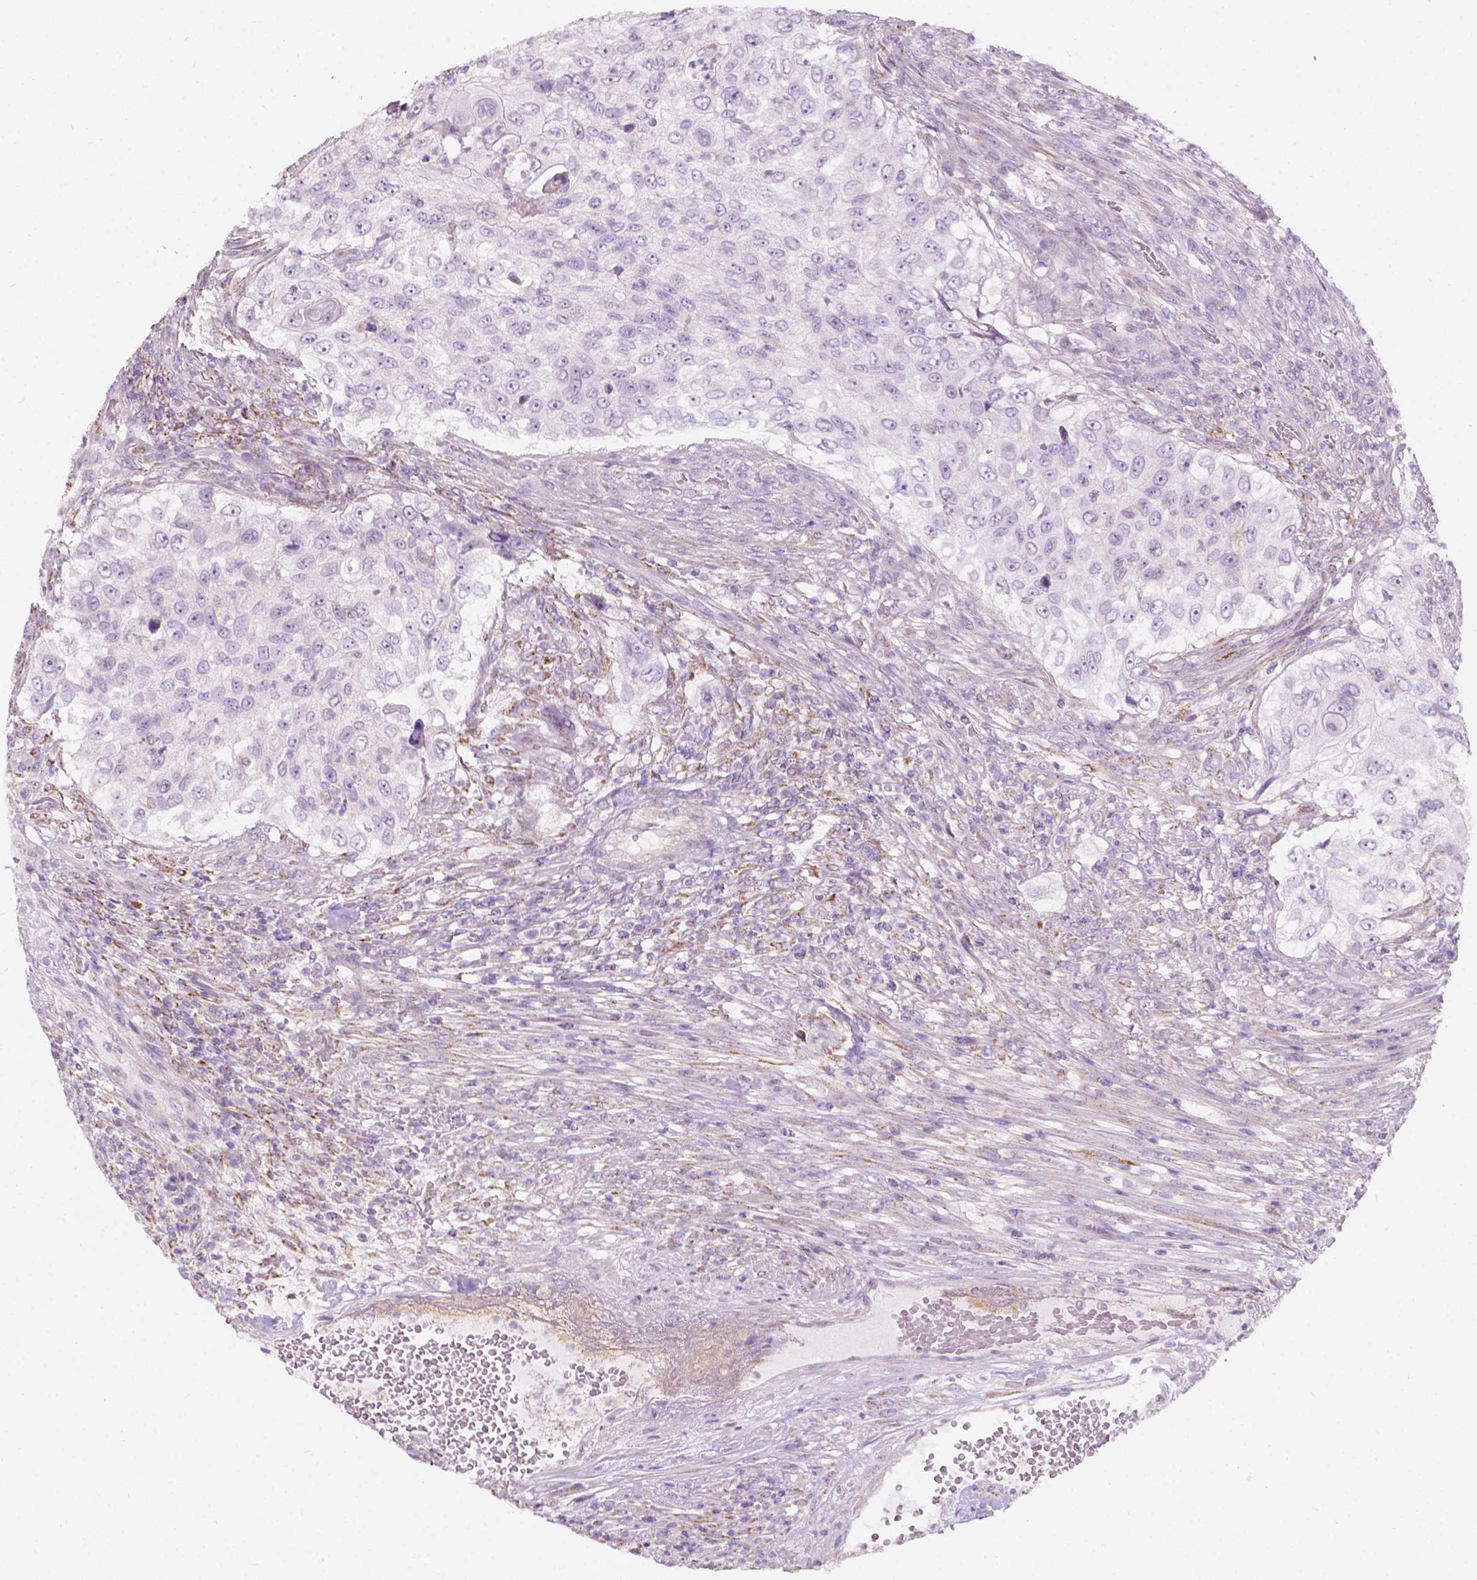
{"staining": {"intensity": "negative", "quantity": "none", "location": "none"}, "tissue": "urothelial cancer", "cell_type": "Tumor cells", "image_type": "cancer", "snomed": [{"axis": "morphology", "description": "Urothelial carcinoma, High grade"}, {"axis": "topography", "description": "Urinary bladder"}], "caption": "Tumor cells show no significant positivity in urothelial cancer. The staining was performed using DAB (3,3'-diaminobenzidine) to visualize the protein expression in brown, while the nuclei were stained in blue with hematoxylin (Magnification: 20x).", "gene": "NOS1AP", "patient": {"sex": "female", "age": 60}}